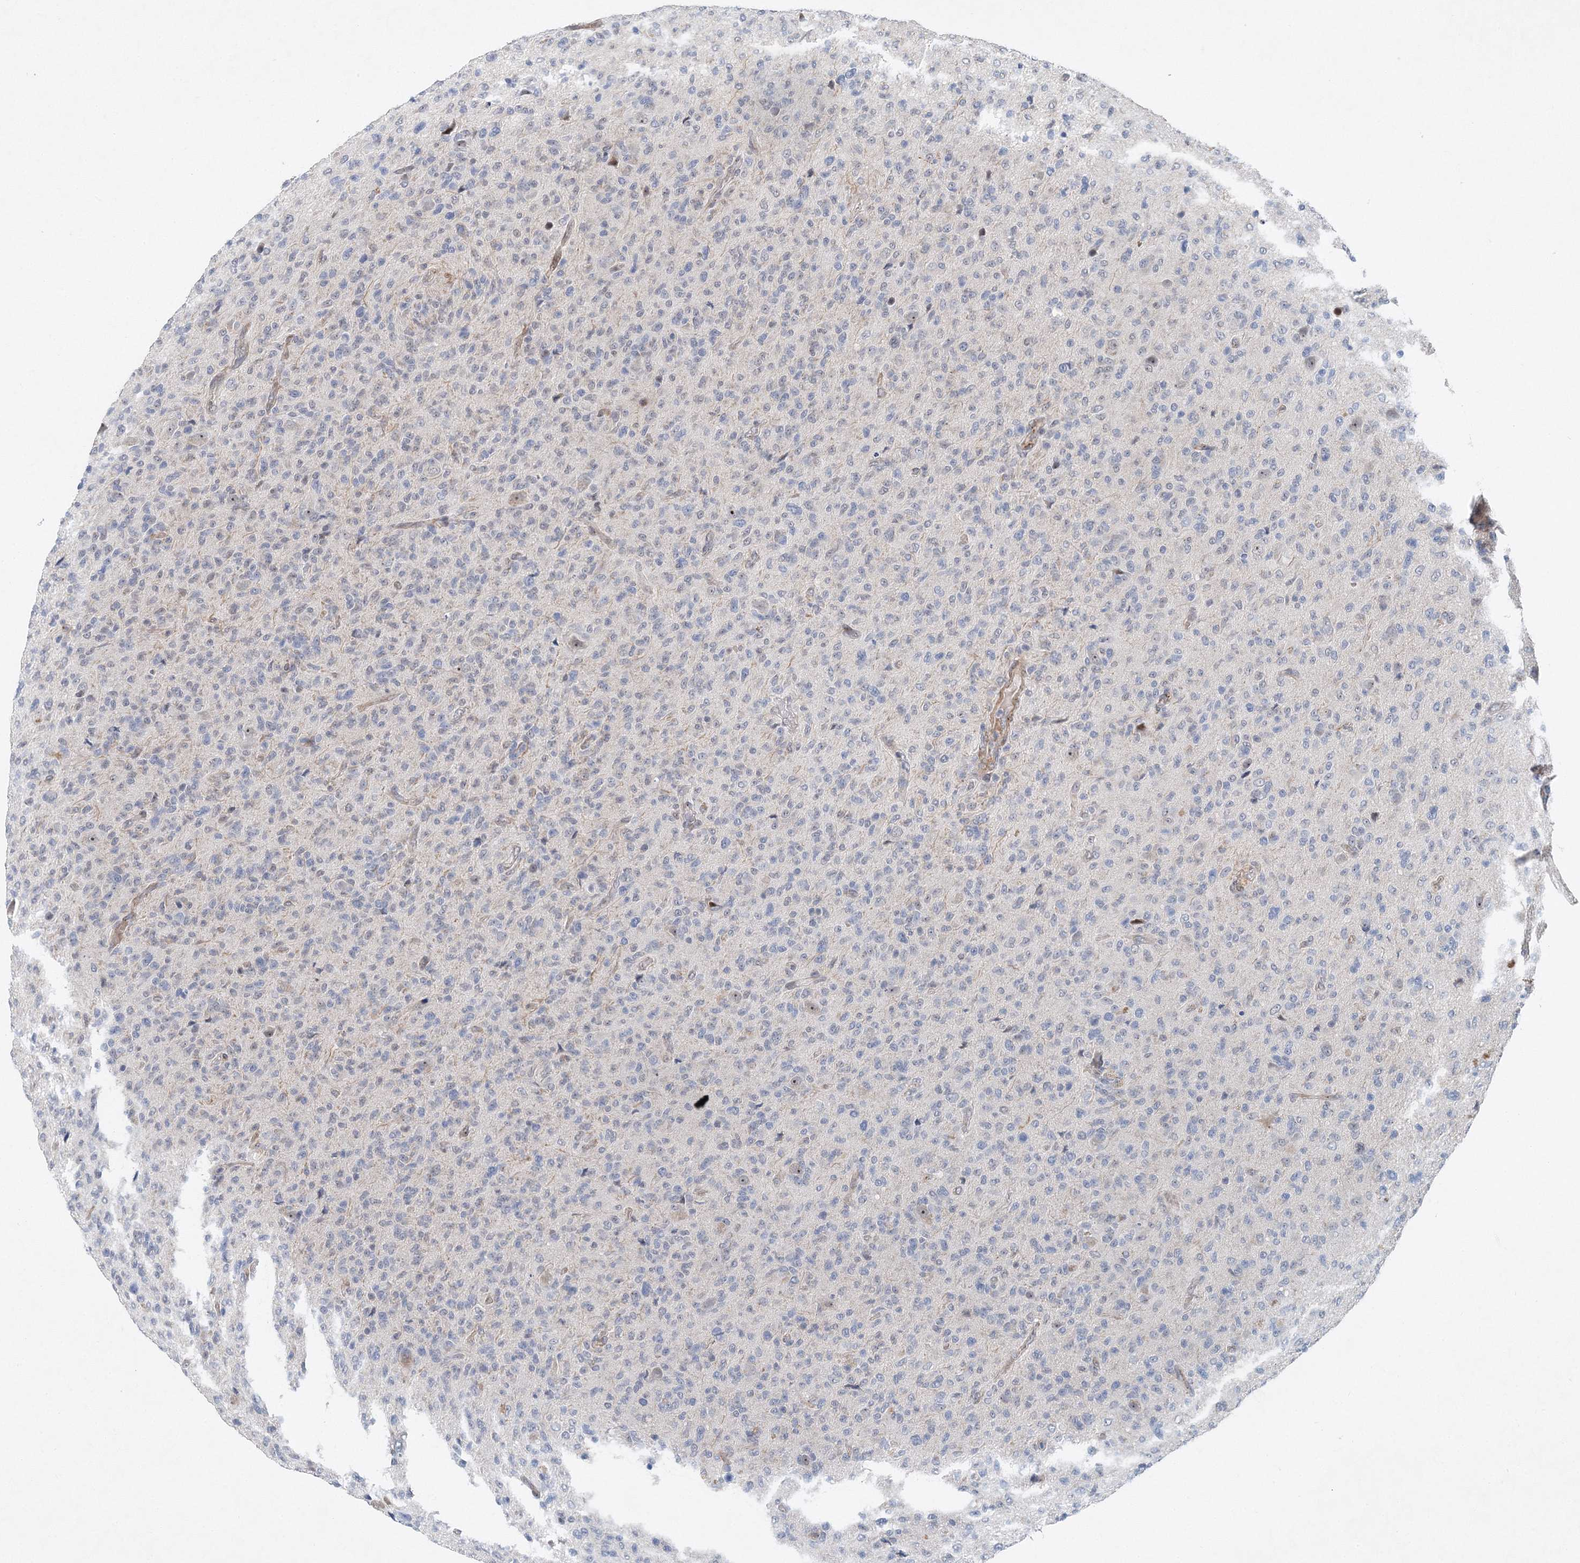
{"staining": {"intensity": "negative", "quantity": "none", "location": "none"}, "tissue": "glioma", "cell_type": "Tumor cells", "image_type": "cancer", "snomed": [{"axis": "morphology", "description": "Glioma, malignant, High grade"}, {"axis": "topography", "description": "Brain"}], "caption": "The image displays no staining of tumor cells in malignant high-grade glioma.", "gene": "UIMC1", "patient": {"sex": "female", "age": 57}}